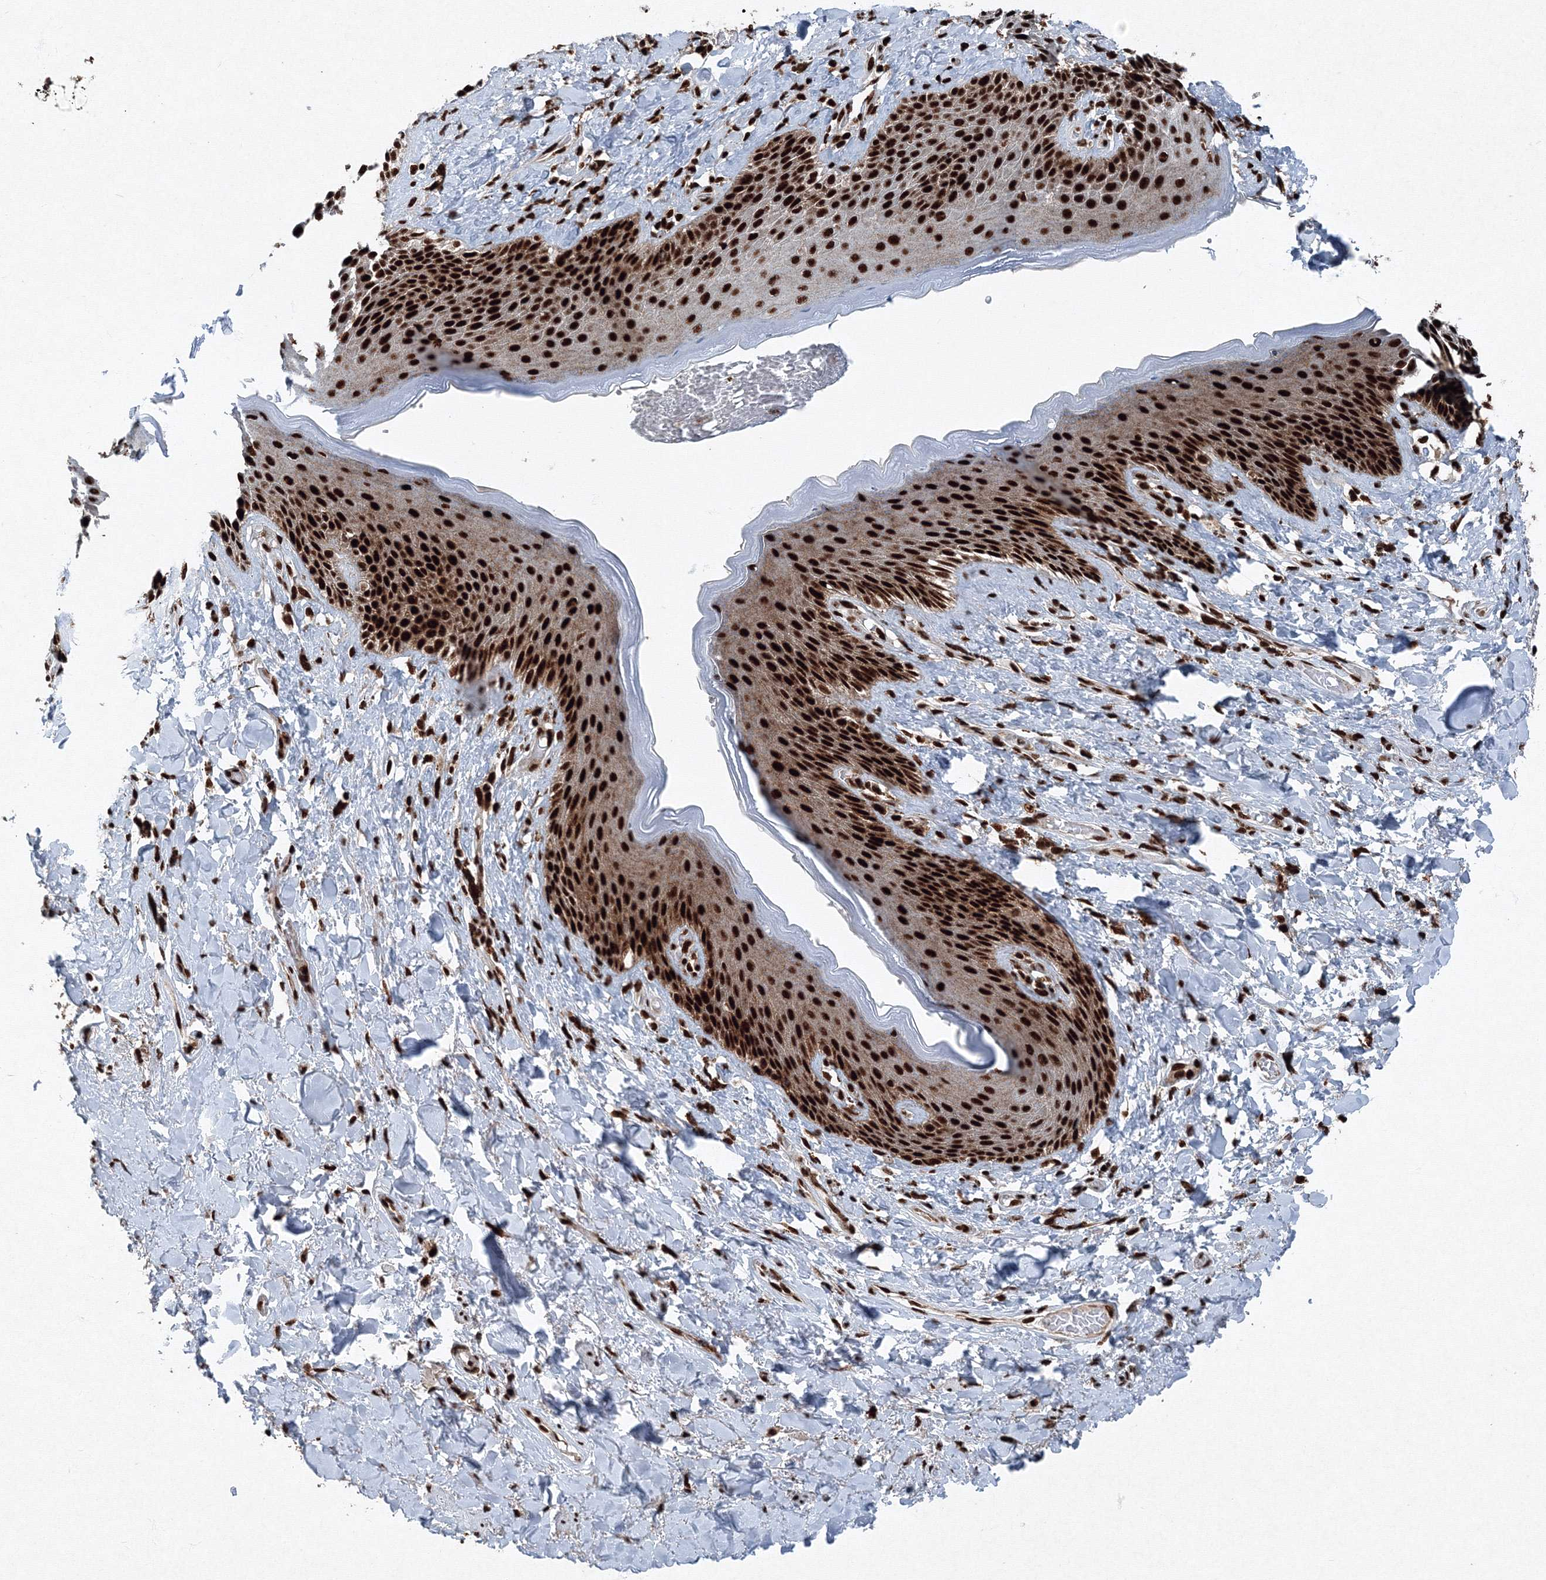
{"staining": {"intensity": "strong", "quantity": ">75%", "location": "nuclear"}, "tissue": "skin", "cell_type": "Epidermal cells", "image_type": "normal", "snomed": [{"axis": "morphology", "description": "Normal tissue, NOS"}, {"axis": "topography", "description": "Anal"}], "caption": "The photomicrograph exhibits immunohistochemical staining of normal skin. There is strong nuclear expression is appreciated in about >75% of epidermal cells.", "gene": "SNRPC", "patient": {"sex": "female", "age": 78}}